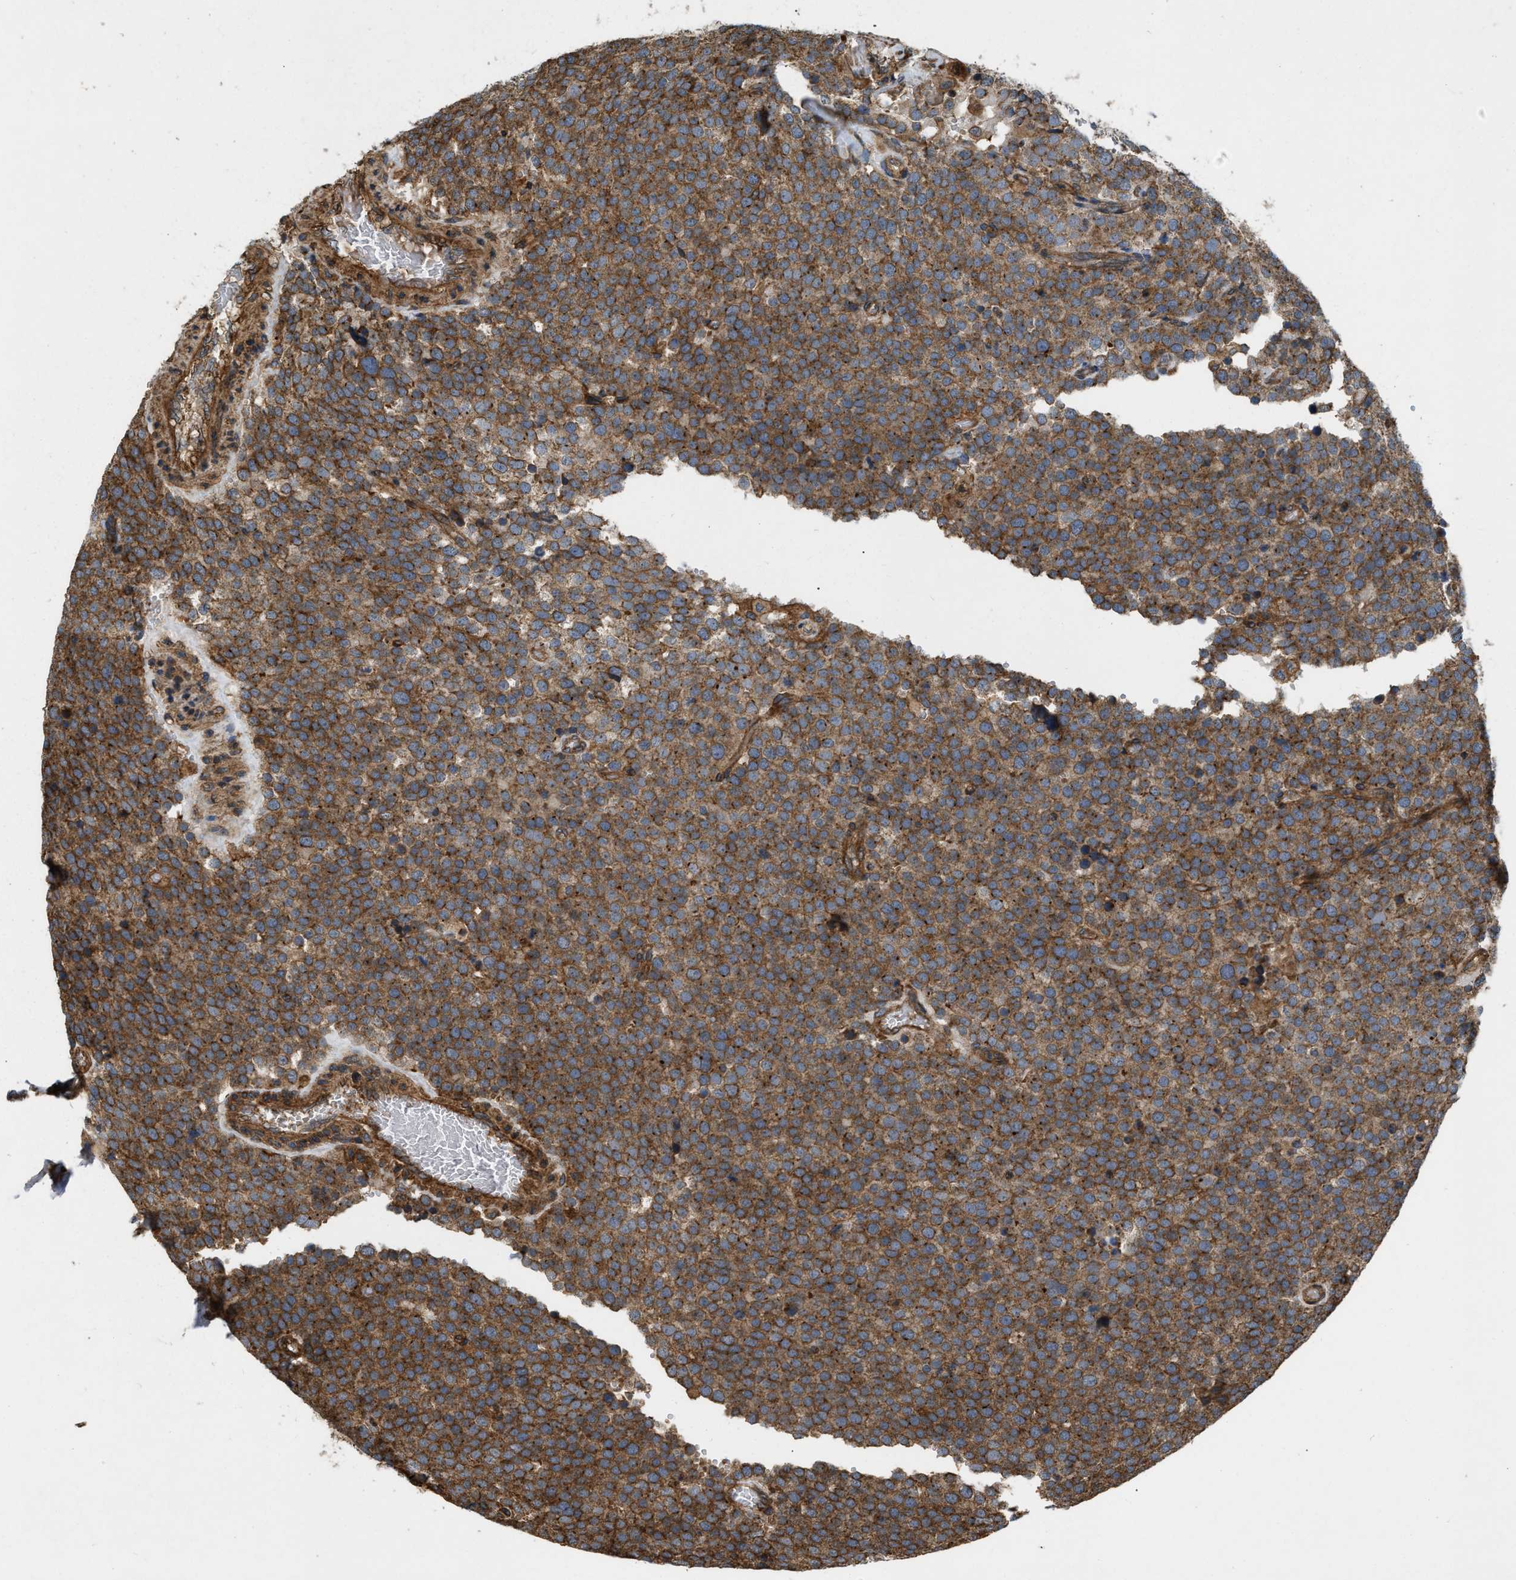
{"staining": {"intensity": "moderate", "quantity": ">75%", "location": "cytoplasmic/membranous"}, "tissue": "testis cancer", "cell_type": "Tumor cells", "image_type": "cancer", "snomed": [{"axis": "morphology", "description": "Normal tissue, NOS"}, {"axis": "morphology", "description": "Seminoma, NOS"}, {"axis": "topography", "description": "Testis"}], "caption": "Testis cancer tissue exhibits moderate cytoplasmic/membranous positivity in about >75% of tumor cells, visualized by immunohistochemistry.", "gene": "GNB4", "patient": {"sex": "male", "age": 71}}